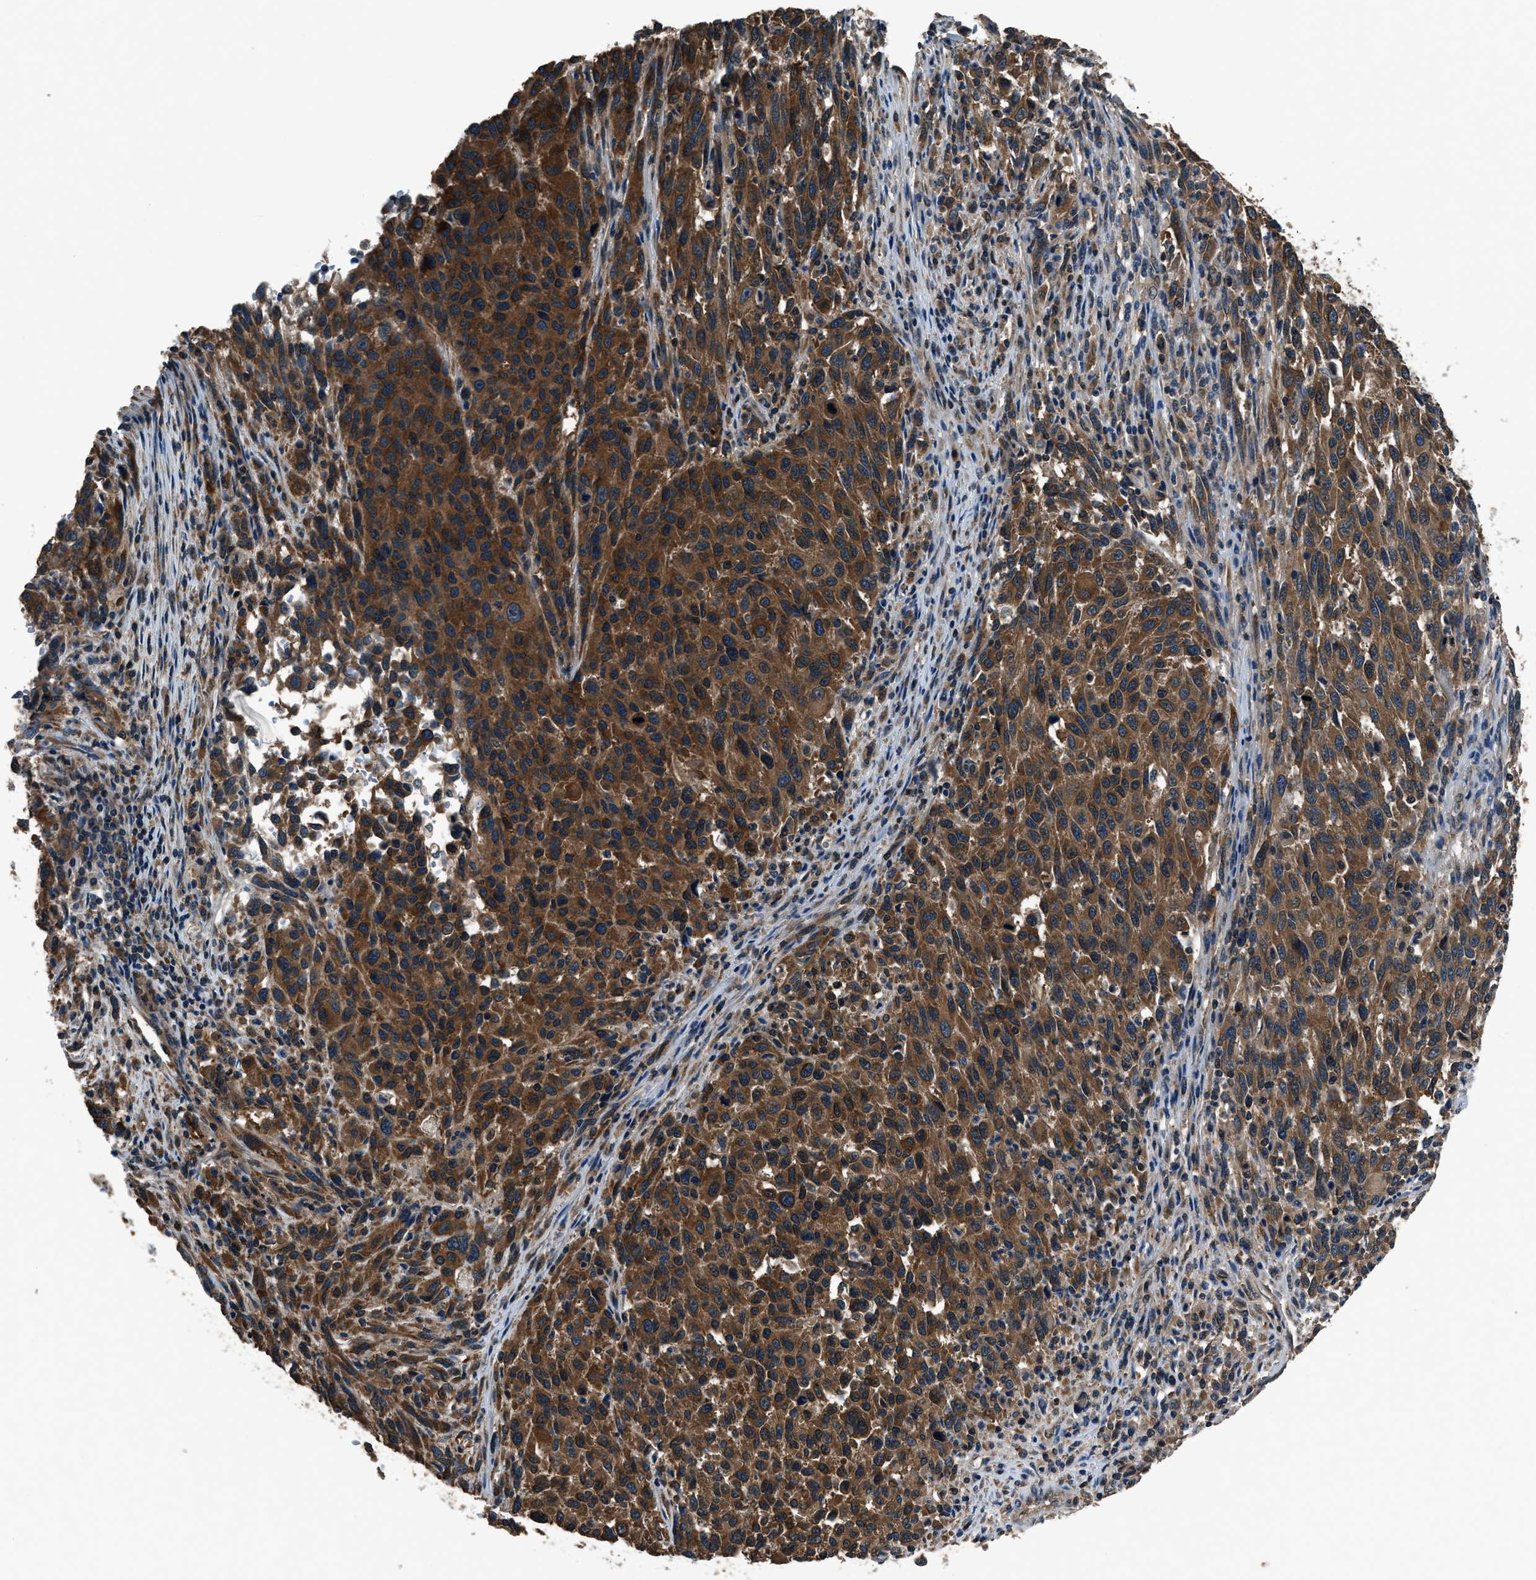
{"staining": {"intensity": "strong", "quantity": ">75%", "location": "cytoplasmic/membranous"}, "tissue": "melanoma", "cell_type": "Tumor cells", "image_type": "cancer", "snomed": [{"axis": "morphology", "description": "Malignant melanoma, Metastatic site"}, {"axis": "topography", "description": "Lymph node"}], "caption": "Human malignant melanoma (metastatic site) stained for a protein (brown) shows strong cytoplasmic/membranous positive positivity in about >75% of tumor cells.", "gene": "ARFGAP2", "patient": {"sex": "male", "age": 61}}